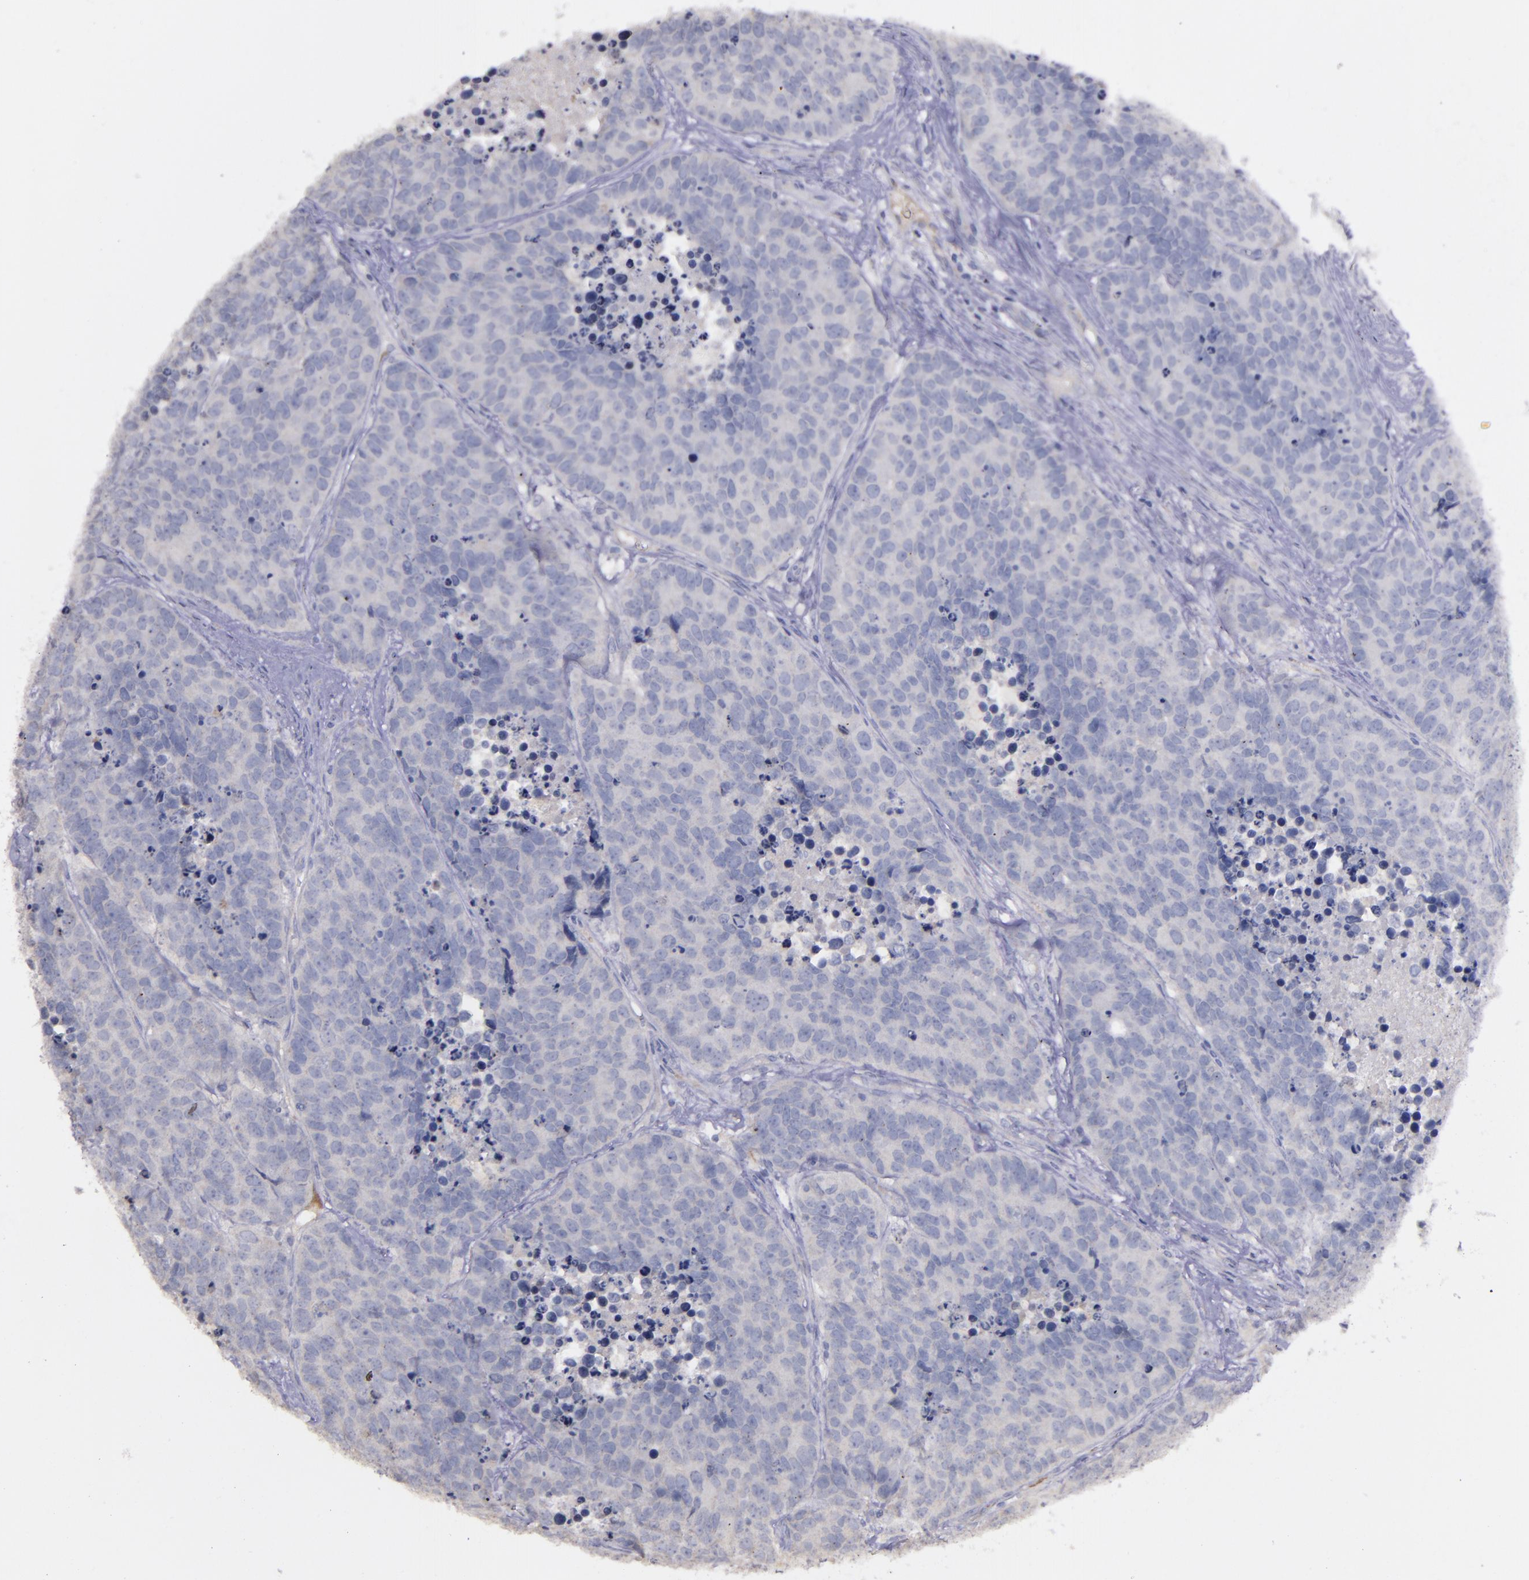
{"staining": {"intensity": "negative", "quantity": "none", "location": "none"}, "tissue": "carcinoid", "cell_type": "Tumor cells", "image_type": "cancer", "snomed": [{"axis": "morphology", "description": "Carcinoid, malignant, NOS"}, {"axis": "topography", "description": "Lung"}], "caption": "This is an immunohistochemistry (IHC) image of carcinoid (malignant). There is no expression in tumor cells.", "gene": "MASP1", "patient": {"sex": "male", "age": 60}}